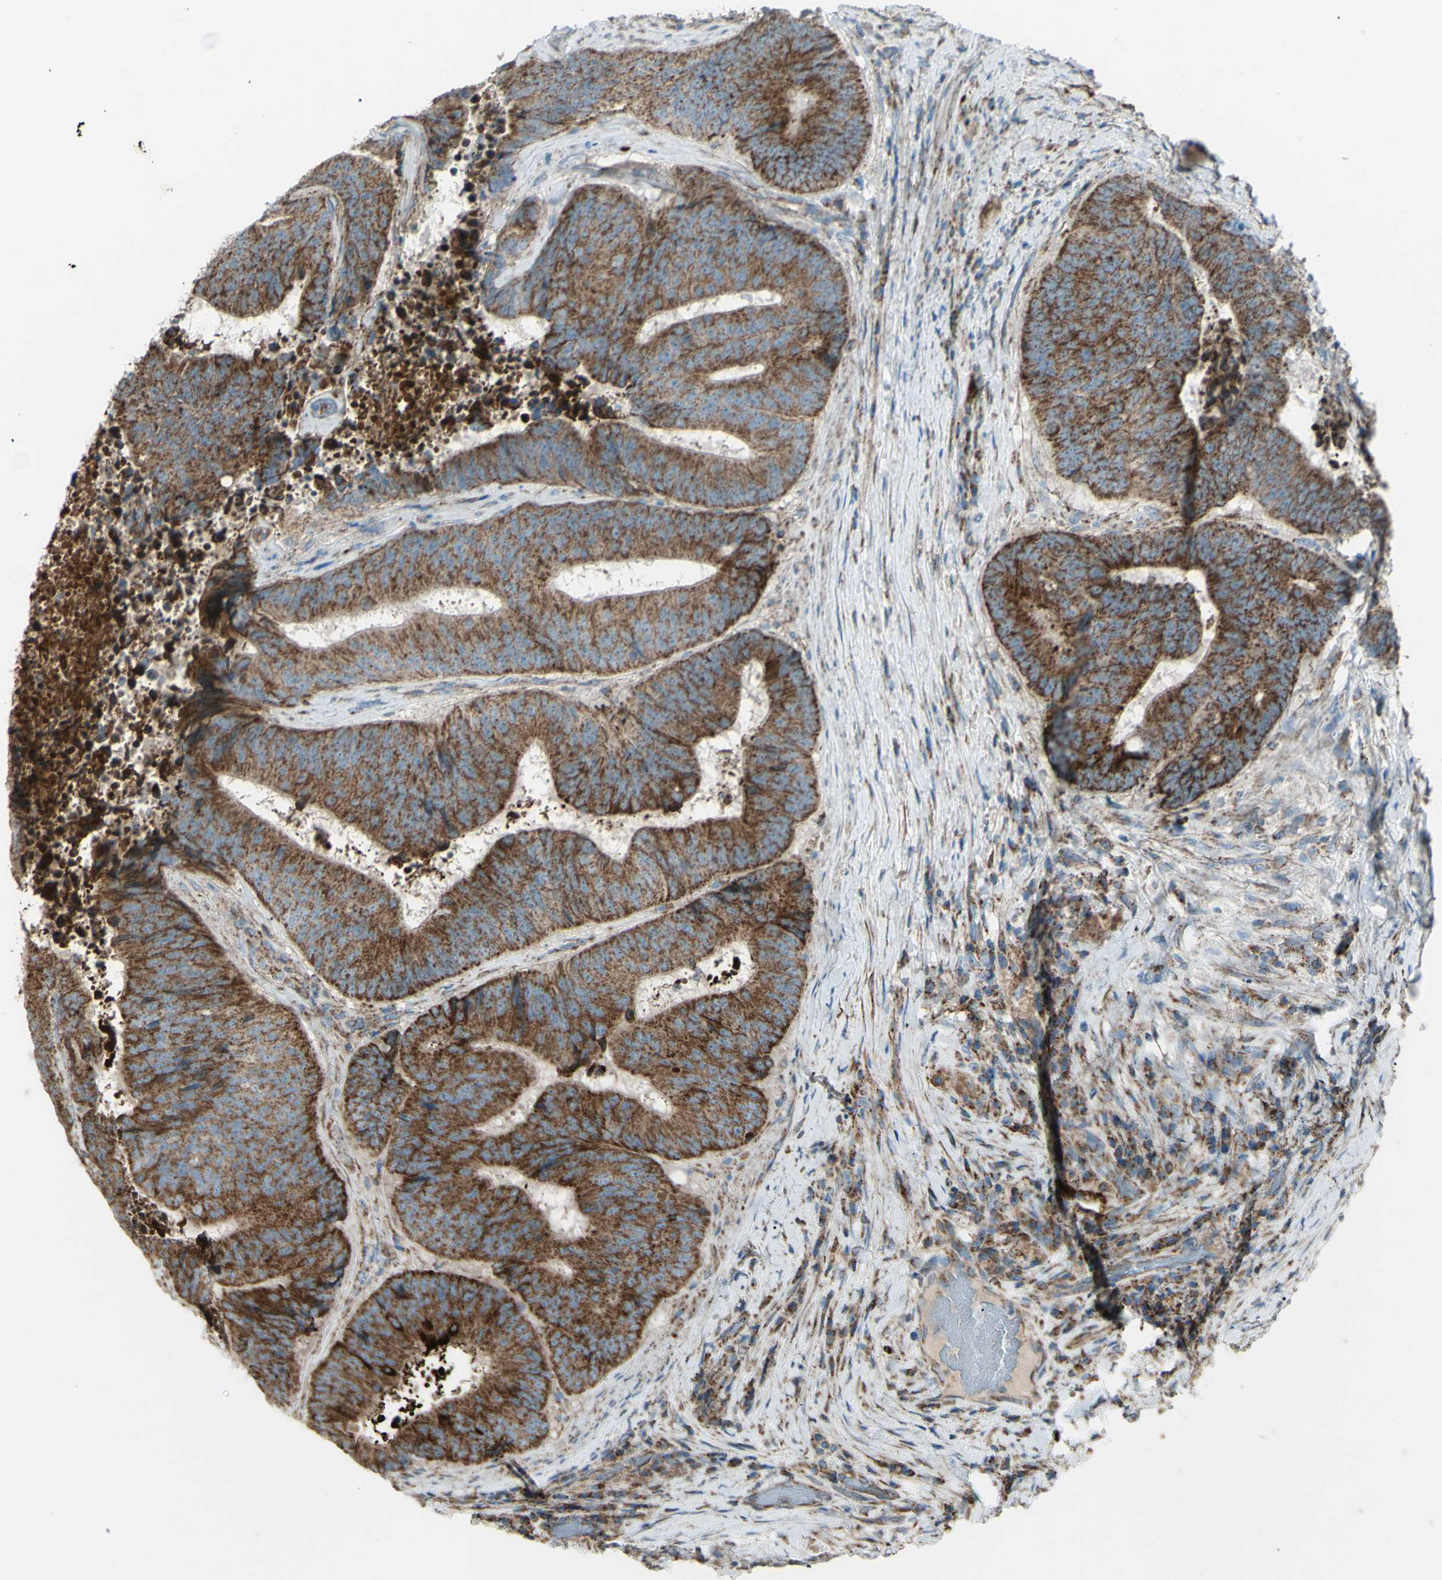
{"staining": {"intensity": "strong", "quantity": ">75%", "location": "cytoplasmic/membranous"}, "tissue": "colorectal cancer", "cell_type": "Tumor cells", "image_type": "cancer", "snomed": [{"axis": "morphology", "description": "Adenocarcinoma, NOS"}, {"axis": "topography", "description": "Rectum"}], "caption": "A brown stain shows strong cytoplasmic/membranous positivity of a protein in human colorectal adenocarcinoma tumor cells.", "gene": "RHOT1", "patient": {"sex": "male", "age": 72}}